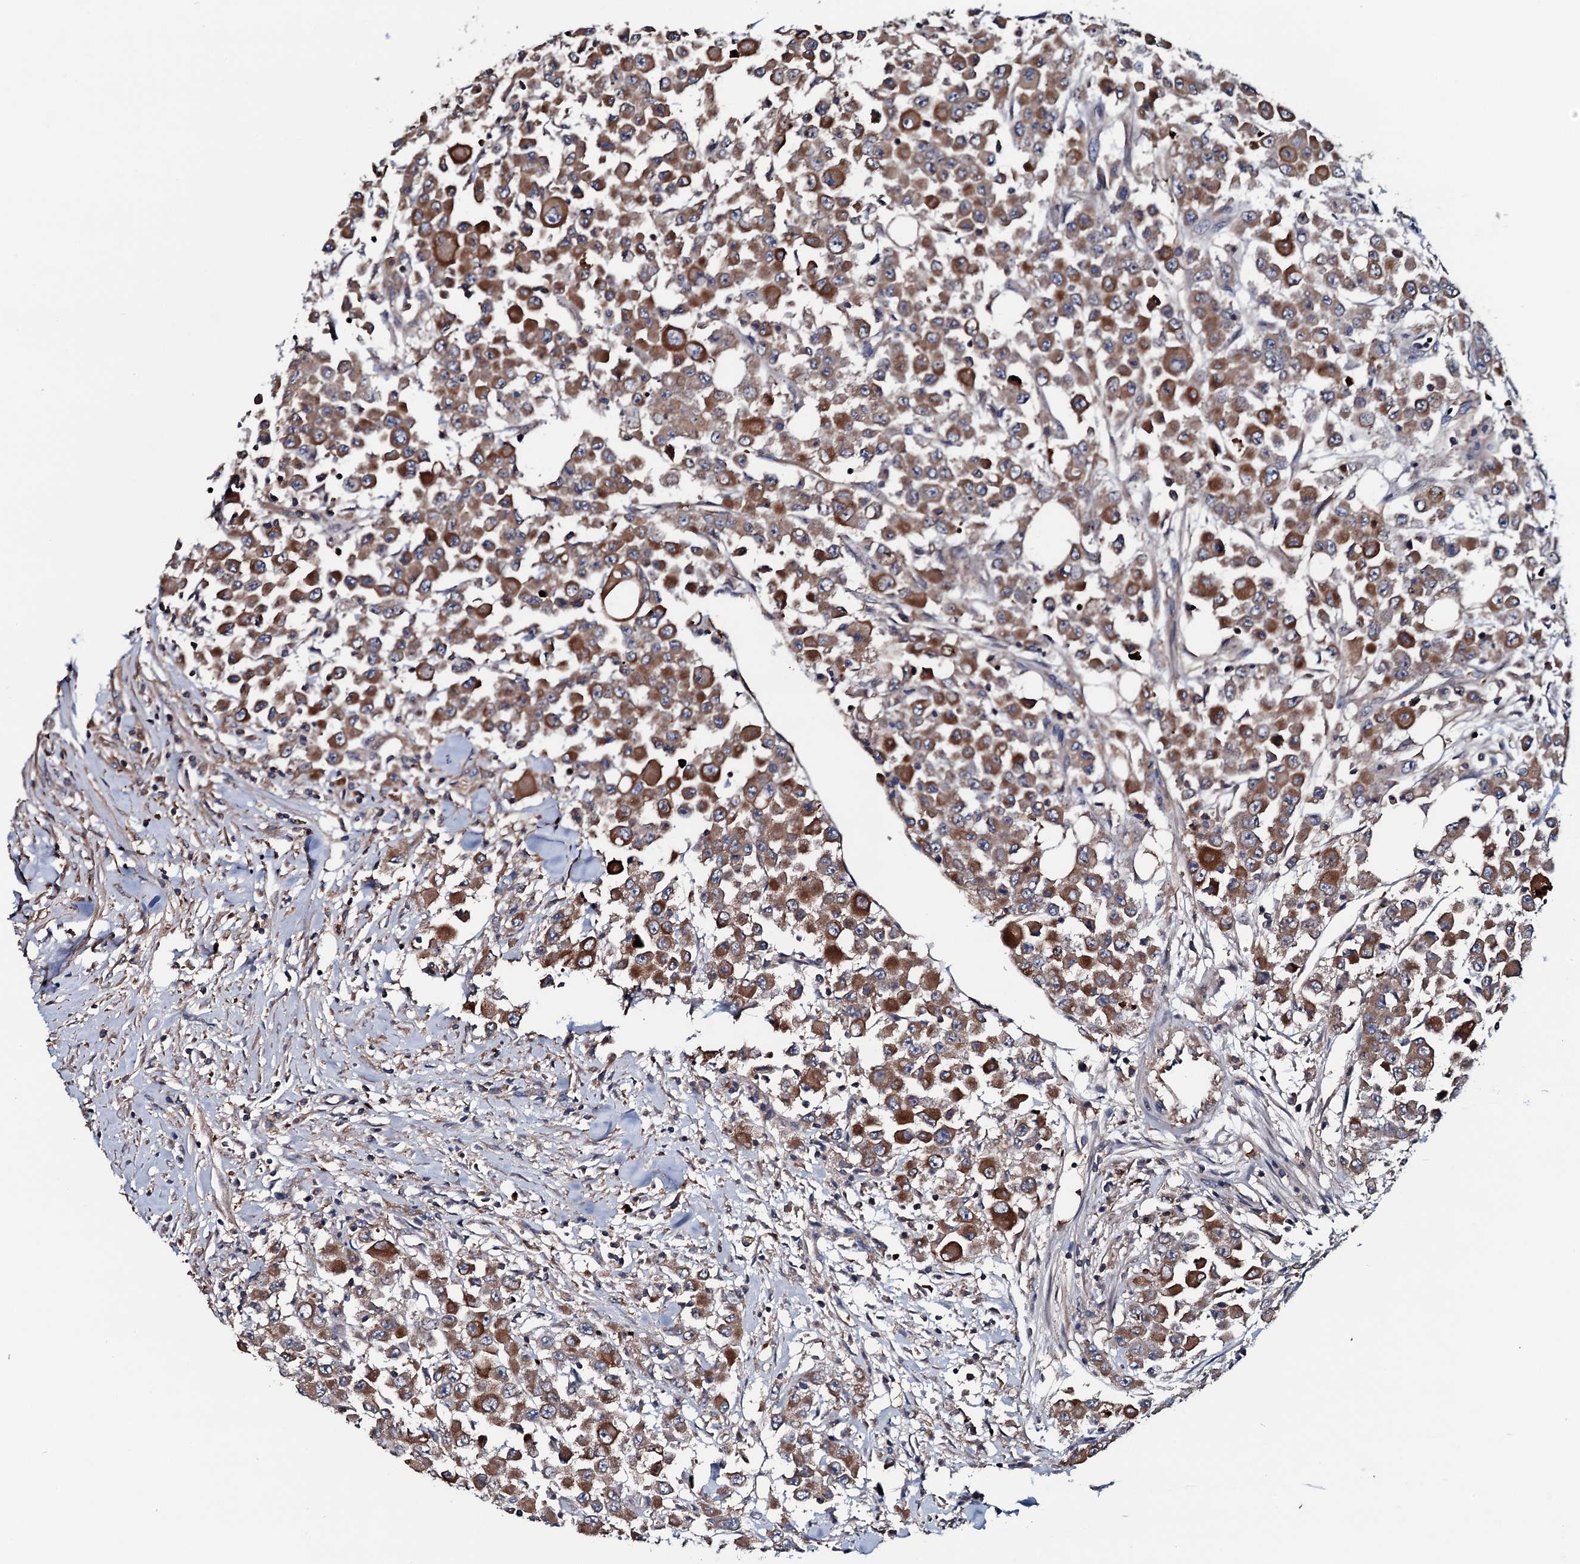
{"staining": {"intensity": "strong", "quantity": ">75%", "location": "cytoplasmic/membranous"}, "tissue": "colorectal cancer", "cell_type": "Tumor cells", "image_type": "cancer", "snomed": [{"axis": "morphology", "description": "Adenocarcinoma, NOS"}, {"axis": "topography", "description": "Colon"}], "caption": "IHC staining of adenocarcinoma (colorectal), which displays high levels of strong cytoplasmic/membranous expression in about >75% of tumor cells indicating strong cytoplasmic/membranous protein expression. The staining was performed using DAB (3,3'-diaminobenzidine) (brown) for protein detection and nuclei were counterstained in hematoxylin (blue).", "gene": "NEK1", "patient": {"sex": "male", "age": 51}}